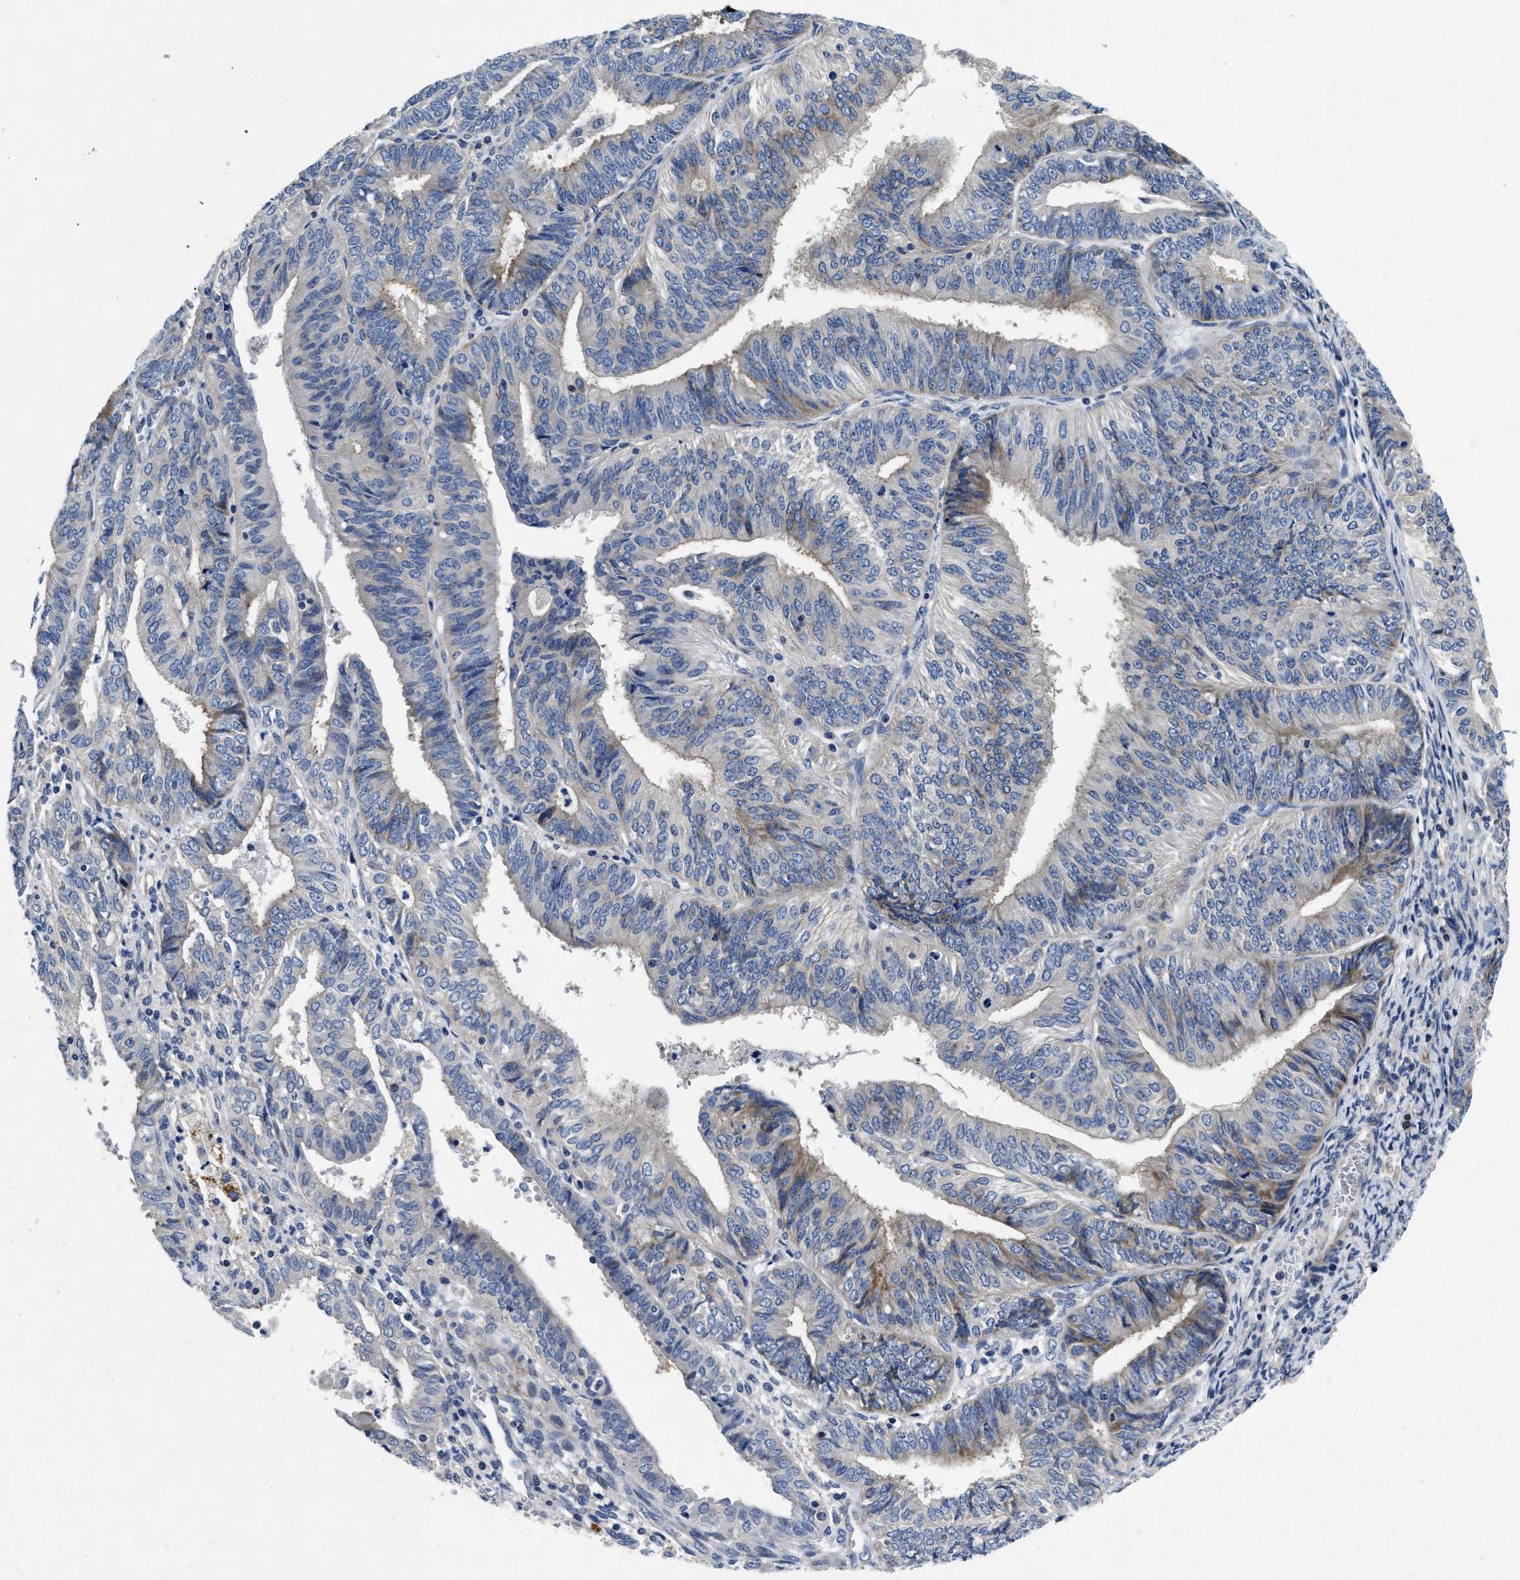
{"staining": {"intensity": "weak", "quantity": "<25%", "location": "cytoplasmic/membranous"}, "tissue": "endometrial cancer", "cell_type": "Tumor cells", "image_type": "cancer", "snomed": [{"axis": "morphology", "description": "Adenocarcinoma, NOS"}, {"axis": "topography", "description": "Endometrium"}], "caption": "Immunohistochemistry (IHC) histopathology image of neoplastic tissue: endometrial cancer (adenocarcinoma) stained with DAB (3,3'-diaminobenzidine) shows no significant protein positivity in tumor cells. Brightfield microscopy of immunohistochemistry (IHC) stained with DAB (brown) and hematoxylin (blue), captured at high magnification.", "gene": "LAD1", "patient": {"sex": "female", "age": 58}}